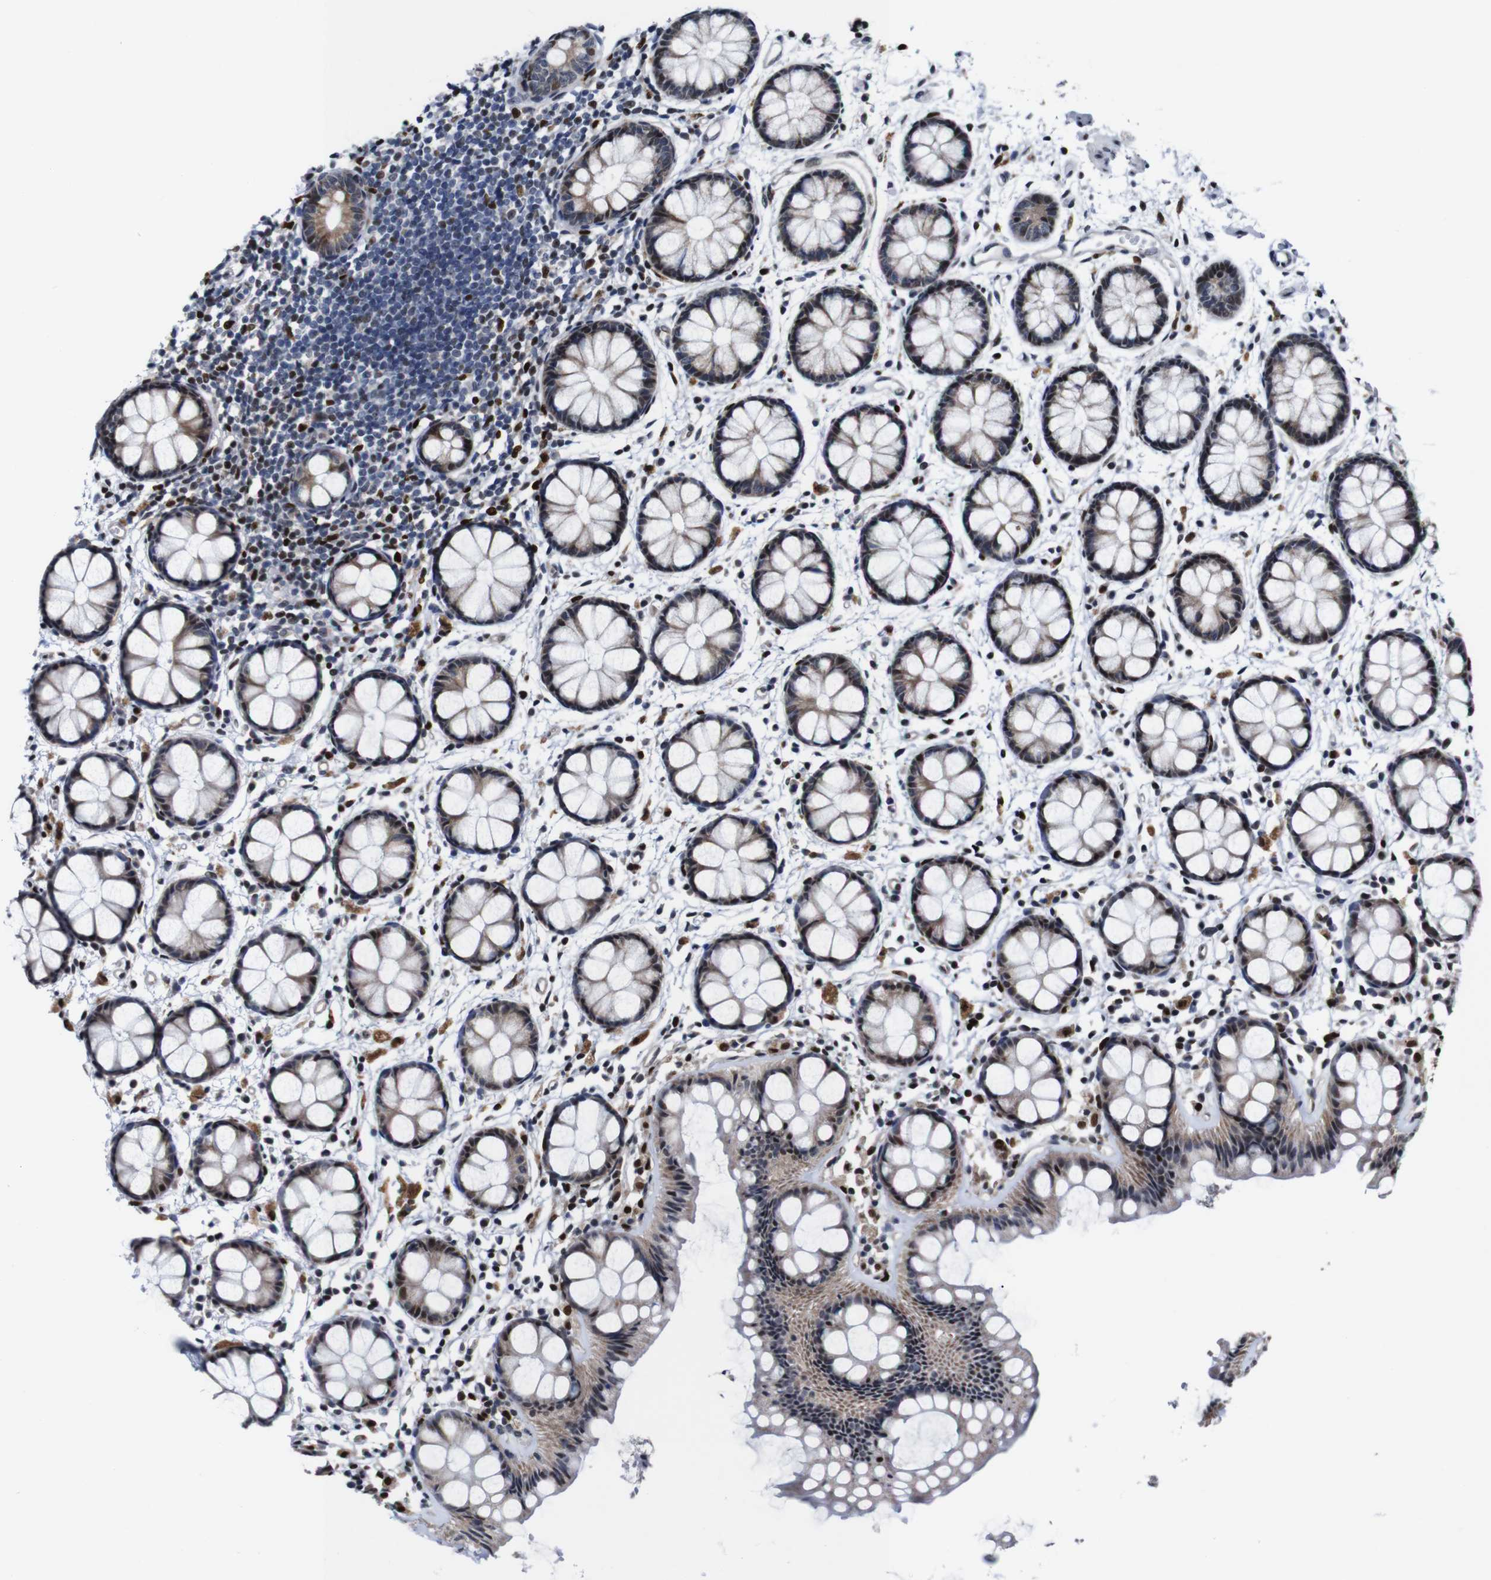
{"staining": {"intensity": "moderate", "quantity": "25%-75%", "location": "cytoplasmic/membranous,nuclear"}, "tissue": "rectum", "cell_type": "Glandular cells", "image_type": "normal", "snomed": [{"axis": "morphology", "description": "Normal tissue, NOS"}, {"axis": "topography", "description": "Rectum"}], "caption": "About 25%-75% of glandular cells in normal rectum reveal moderate cytoplasmic/membranous,nuclear protein positivity as visualized by brown immunohistochemical staining.", "gene": "GATA6", "patient": {"sex": "female", "age": 66}}